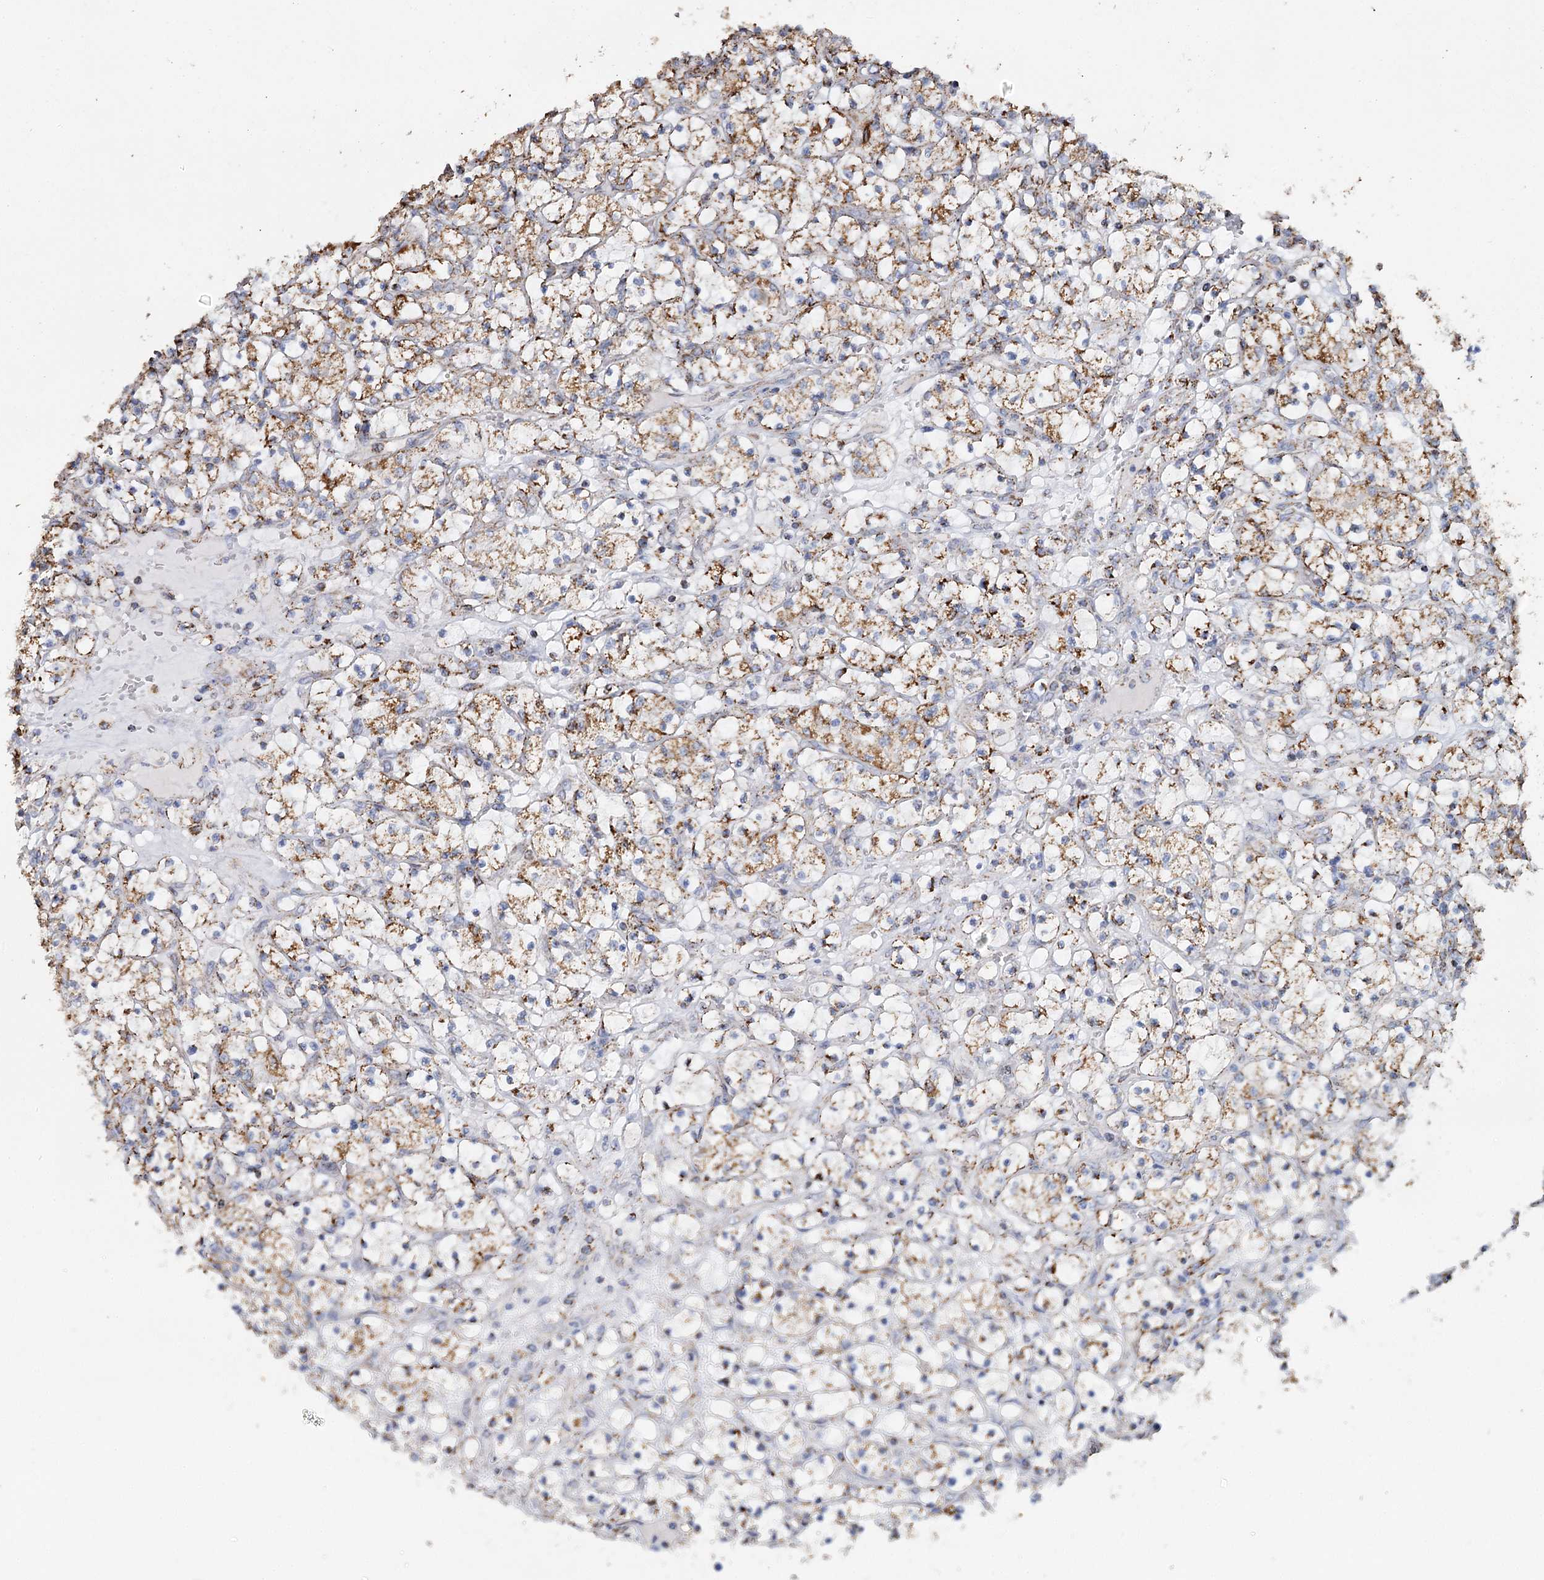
{"staining": {"intensity": "moderate", "quantity": ">75%", "location": "cytoplasmic/membranous"}, "tissue": "renal cancer", "cell_type": "Tumor cells", "image_type": "cancer", "snomed": [{"axis": "morphology", "description": "Adenocarcinoma, NOS"}, {"axis": "topography", "description": "Kidney"}], "caption": "An immunohistochemistry micrograph of neoplastic tissue is shown. Protein staining in brown shows moderate cytoplasmic/membranous positivity in adenocarcinoma (renal) within tumor cells.", "gene": "MRPL44", "patient": {"sex": "female", "age": 69}}